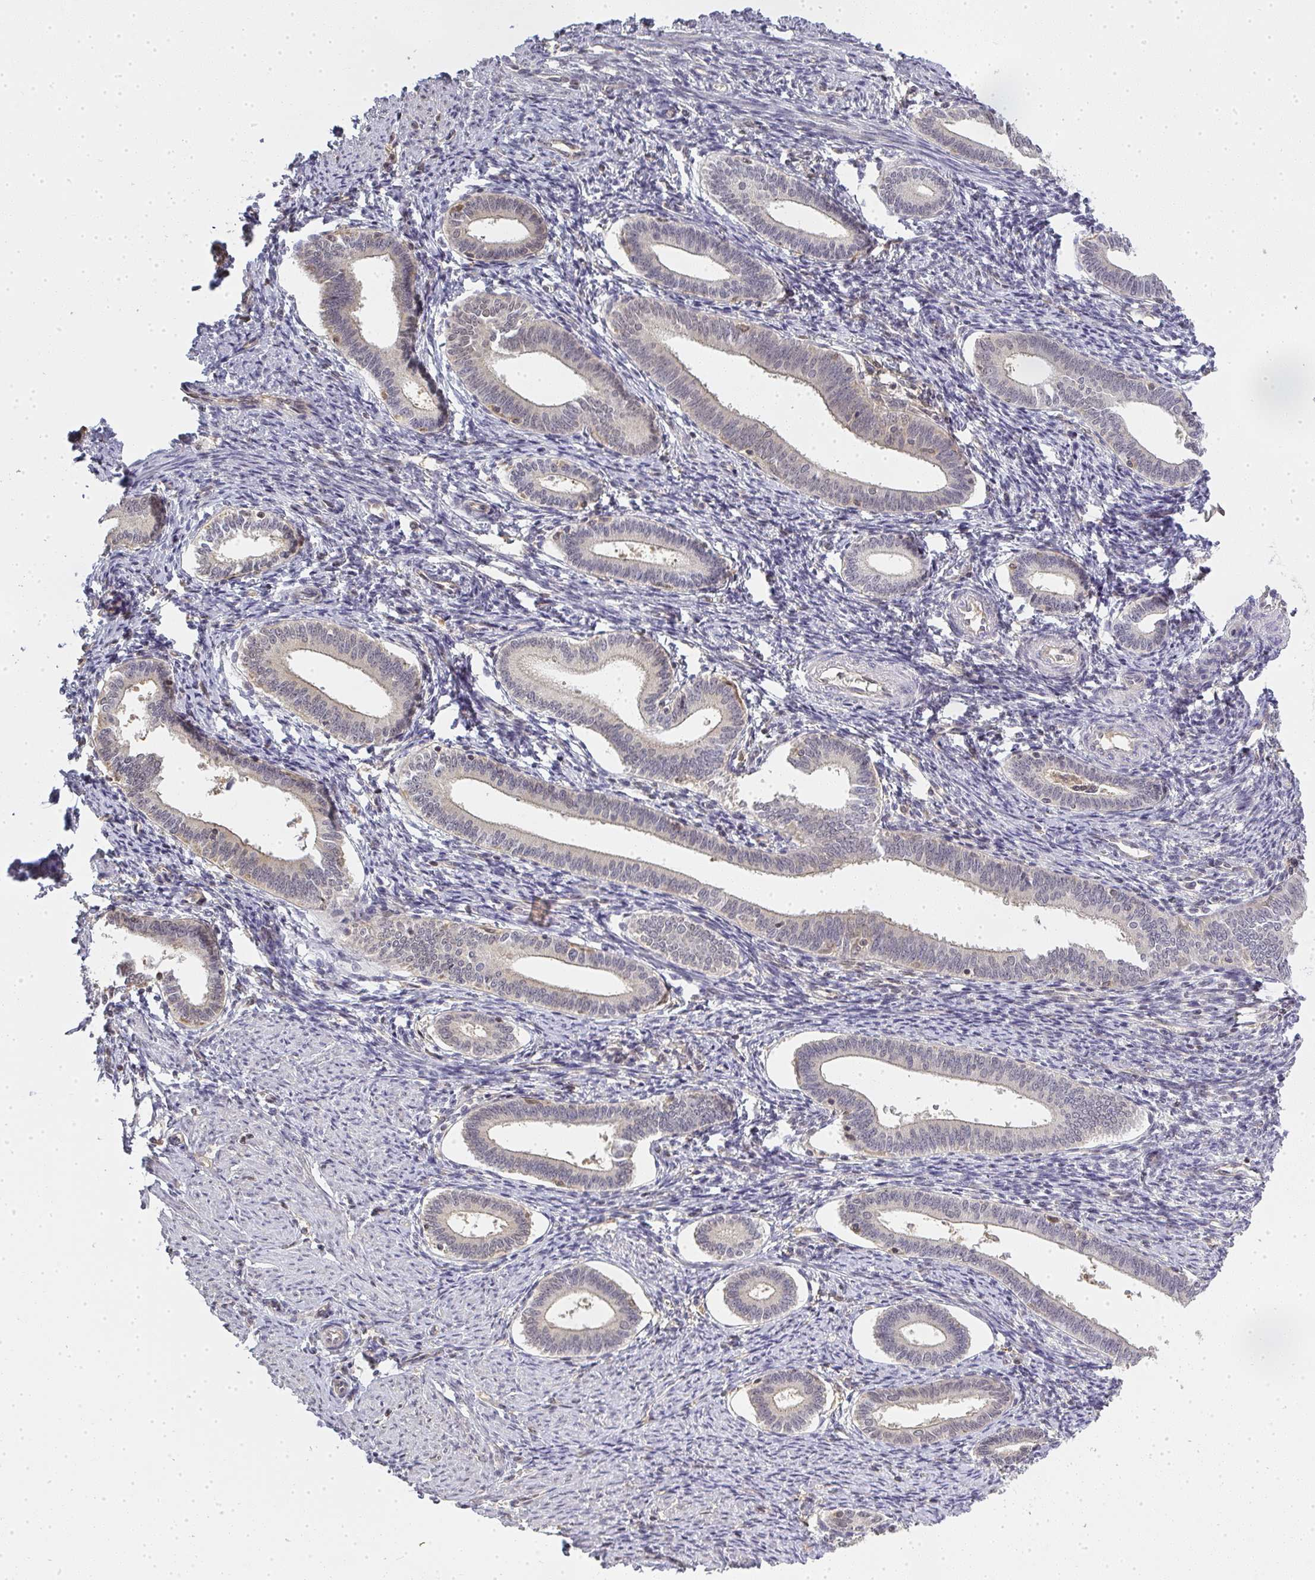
{"staining": {"intensity": "negative", "quantity": "none", "location": "none"}, "tissue": "endometrium", "cell_type": "Cells in endometrial stroma", "image_type": "normal", "snomed": [{"axis": "morphology", "description": "Normal tissue, NOS"}, {"axis": "topography", "description": "Endometrium"}], "caption": "An immunohistochemistry image of unremarkable endometrium is shown. There is no staining in cells in endometrial stroma of endometrium.", "gene": "GSDMB", "patient": {"sex": "female", "age": 41}}